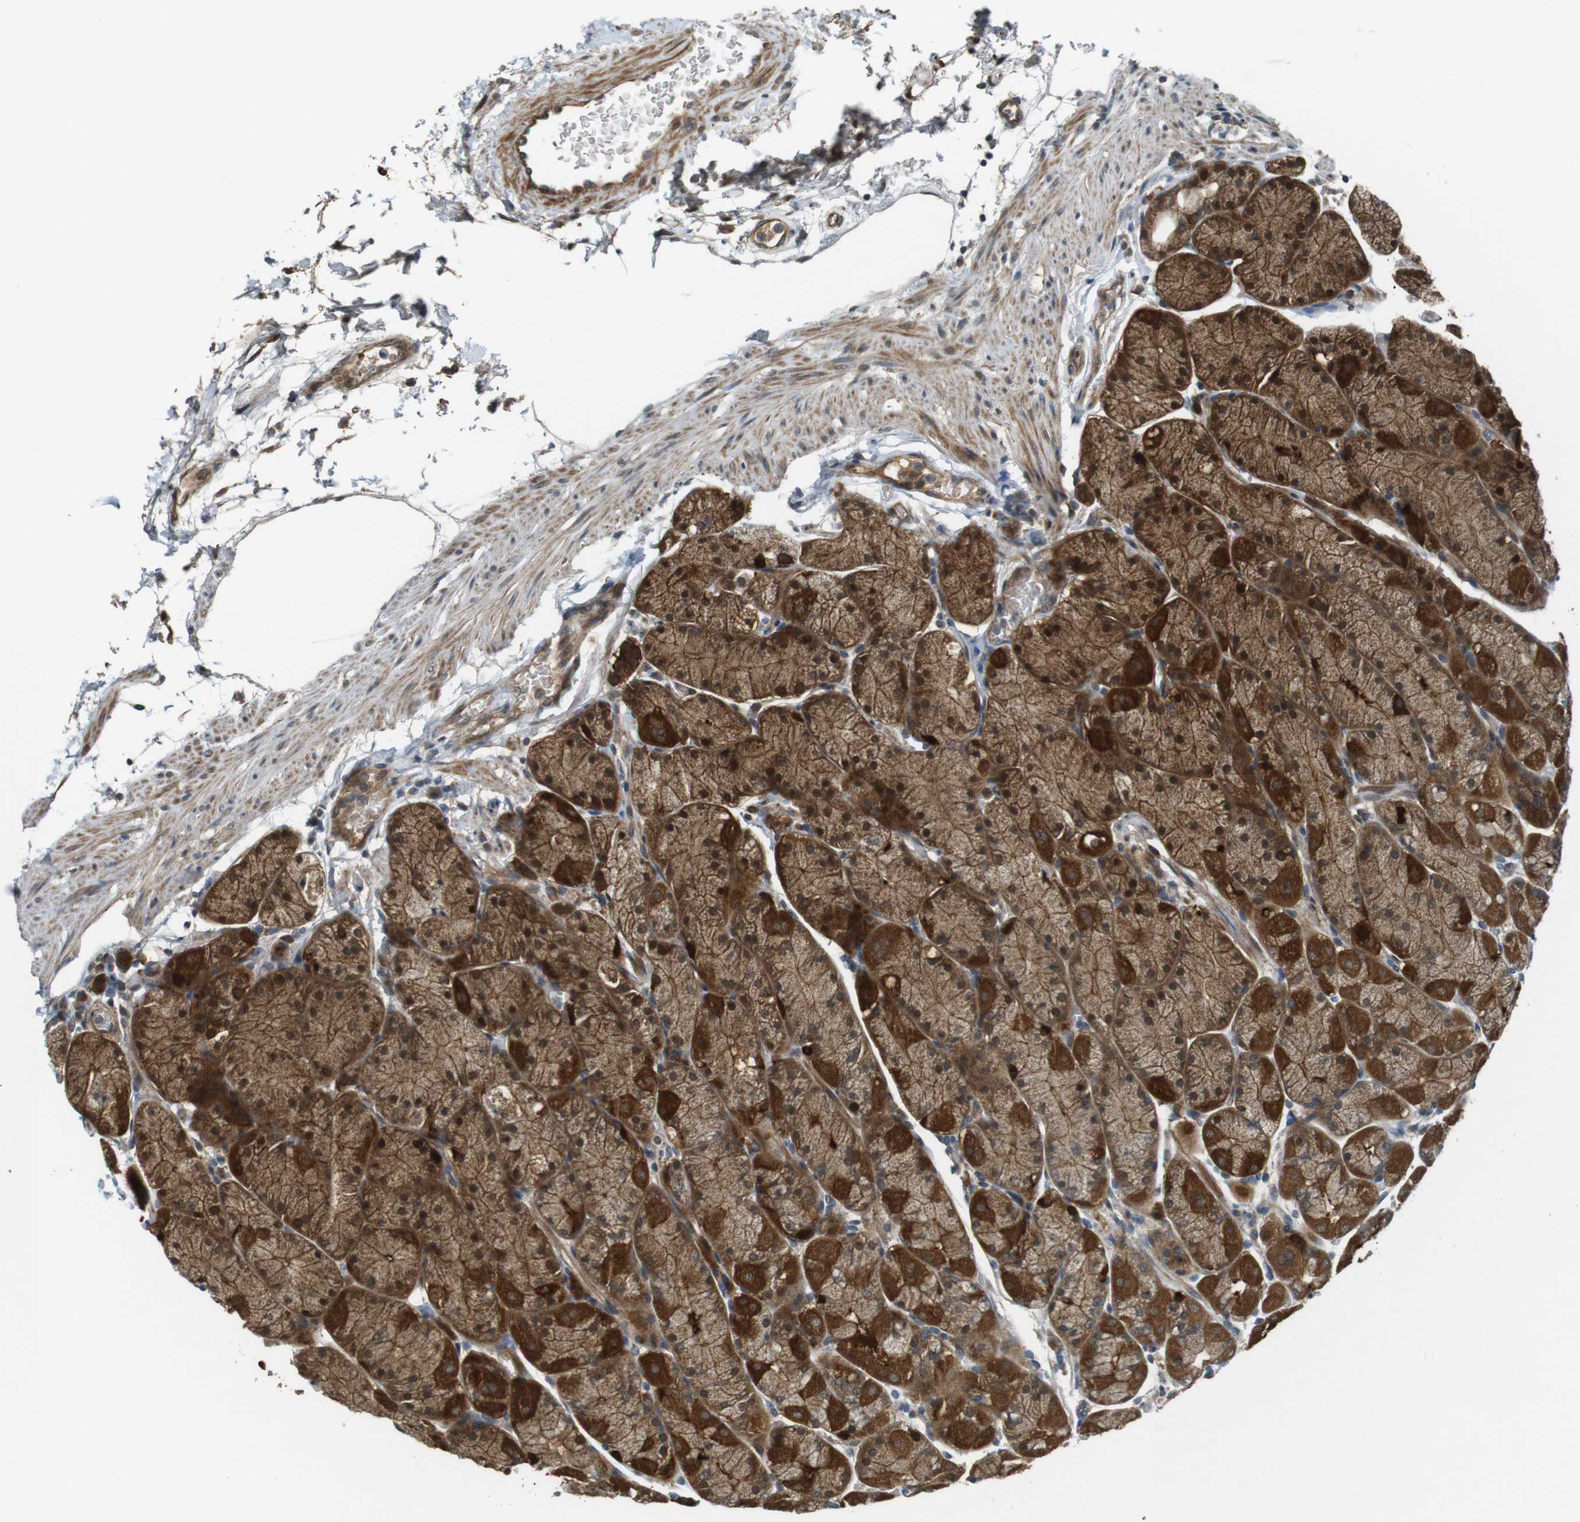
{"staining": {"intensity": "strong", "quantity": ">75%", "location": "cytoplasmic/membranous,nuclear"}, "tissue": "stomach", "cell_type": "Glandular cells", "image_type": "normal", "snomed": [{"axis": "morphology", "description": "Normal tissue, NOS"}, {"axis": "topography", "description": "Stomach, upper"}, {"axis": "topography", "description": "Stomach"}], "caption": "Immunohistochemical staining of benign stomach demonstrates >75% levels of strong cytoplasmic/membranous,nuclear protein positivity in about >75% of glandular cells.", "gene": "IFFO2", "patient": {"sex": "male", "age": 76}}